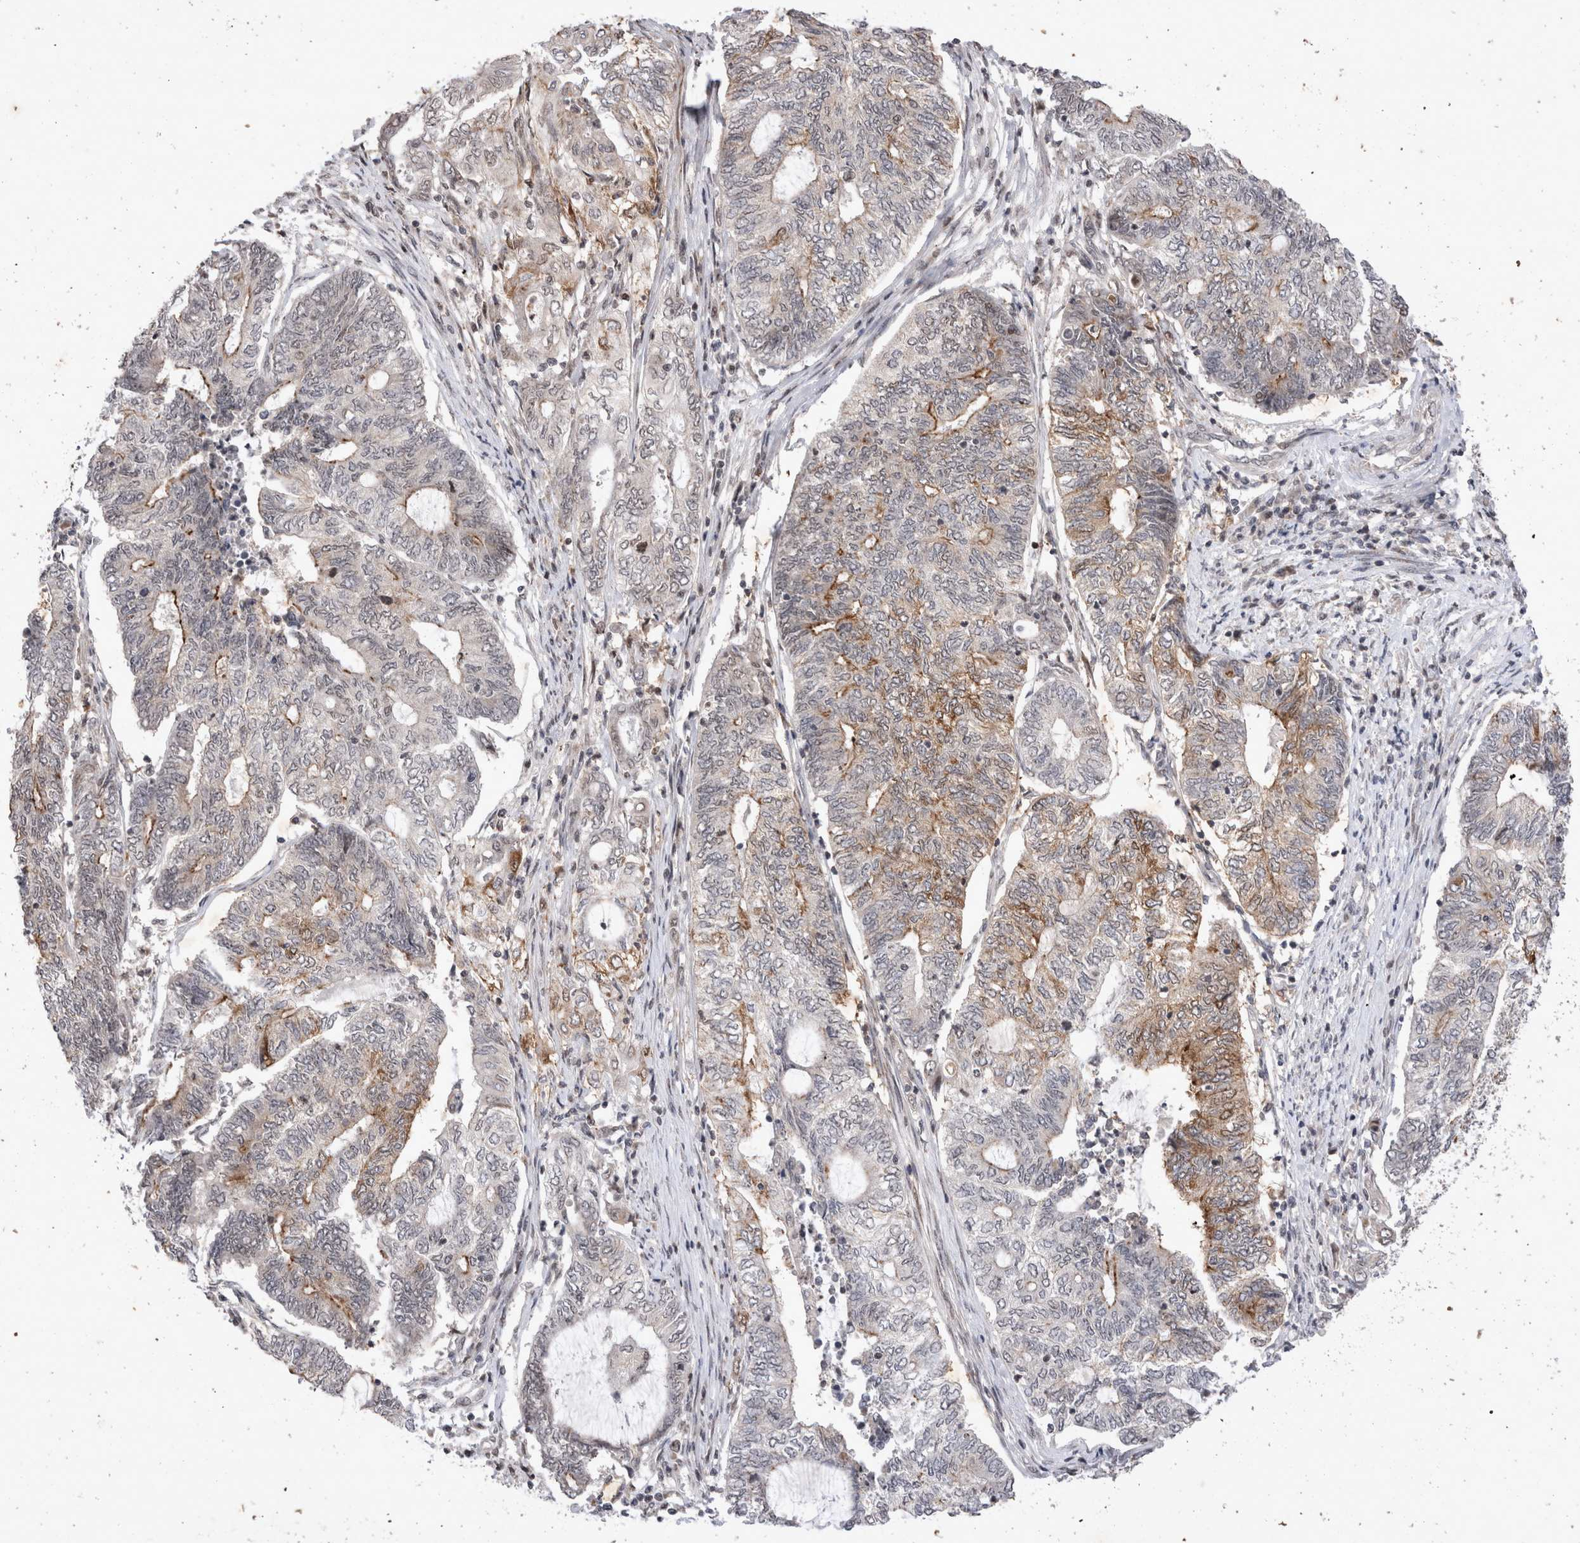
{"staining": {"intensity": "moderate", "quantity": "25%-75%", "location": "cytoplasmic/membranous"}, "tissue": "endometrial cancer", "cell_type": "Tumor cells", "image_type": "cancer", "snomed": [{"axis": "morphology", "description": "Adenocarcinoma, NOS"}, {"axis": "topography", "description": "Uterus"}, {"axis": "topography", "description": "Endometrium"}], "caption": "IHC histopathology image of human endometrial cancer stained for a protein (brown), which demonstrates medium levels of moderate cytoplasmic/membranous positivity in approximately 25%-75% of tumor cells.", "gene": "STK11", "patient": {"sex": "female", "age": 70}}